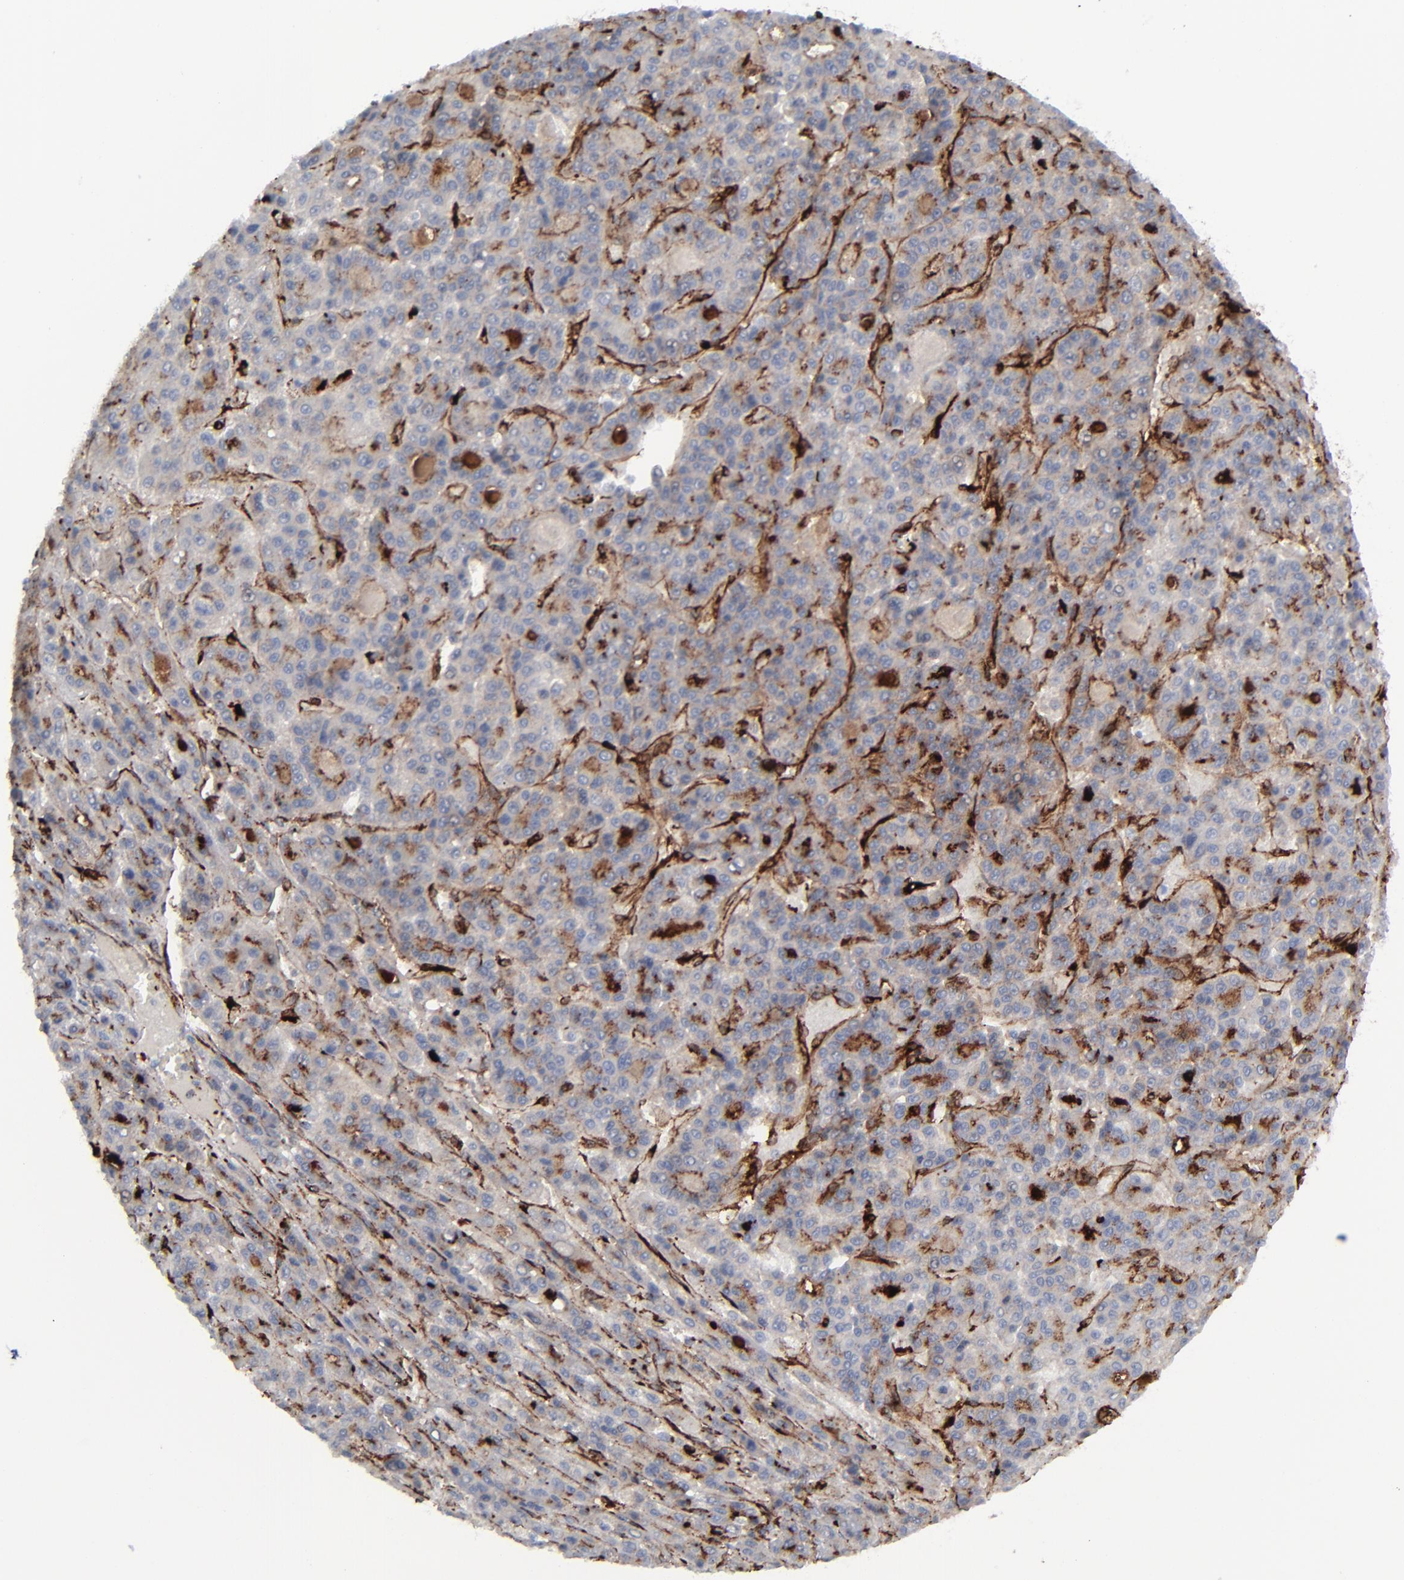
{"staining": {"intensity": "negative", "quantity": "none", "location": "none"}, "tissue": "liver cancer", "cell_type": "Tumor cells", "image_type": "cancer", "snomed": [{"axis": "morphology", "description": "Carcinoma, Hepatocellular, NOS"}, {"axis": "topography", "description": "Liver"}], "caption": "This is an IHC histopathology image of liver cancer. There is no positivity in tumor cells.", "gene": "SPARC", "patient": {"sex": "male", "age": 70}}